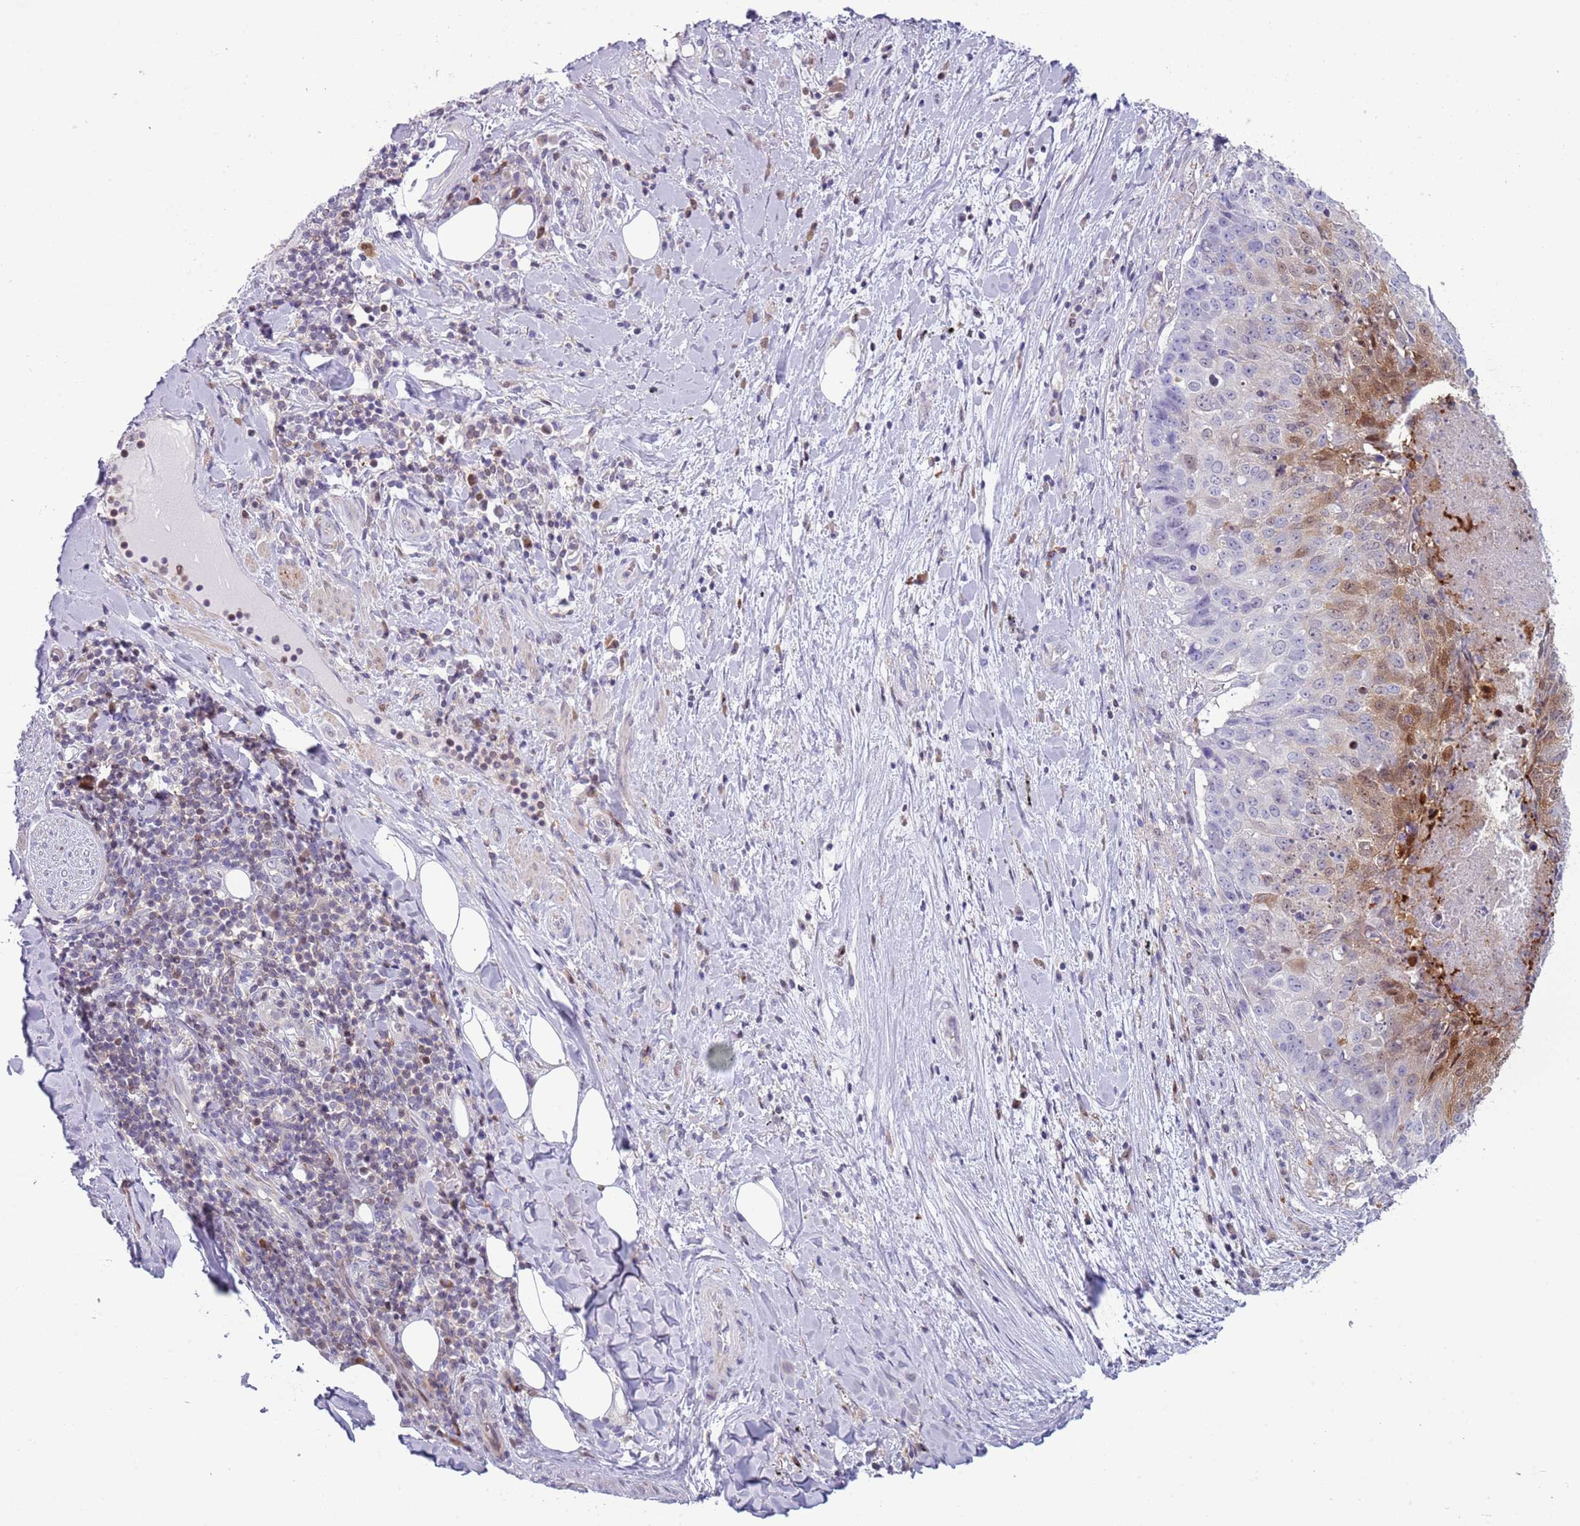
{"staining": {"intensity": "negative", "quantity": "none", "location": "none"}, "tissue": "adipose tissue", "cell_type": "Adipocytes", "image_type": "normal", "snomed": [{"axis": "morphology", "description": "Normal tissue, NOS"}, {"axis": "morphology", "description": "Squamous cell carcinoma, NOS"}, {"axis": "topography", "description": "Bronchus"}, {"axis": "topography", "description": "Lung"}], "caption": "This is an immunohistochemistry histopathology image of benign human adipose tissue. There is no expression in adipocytes.", "gene": "NBPF4", "patient": {"sex": "male", "age": 64}}